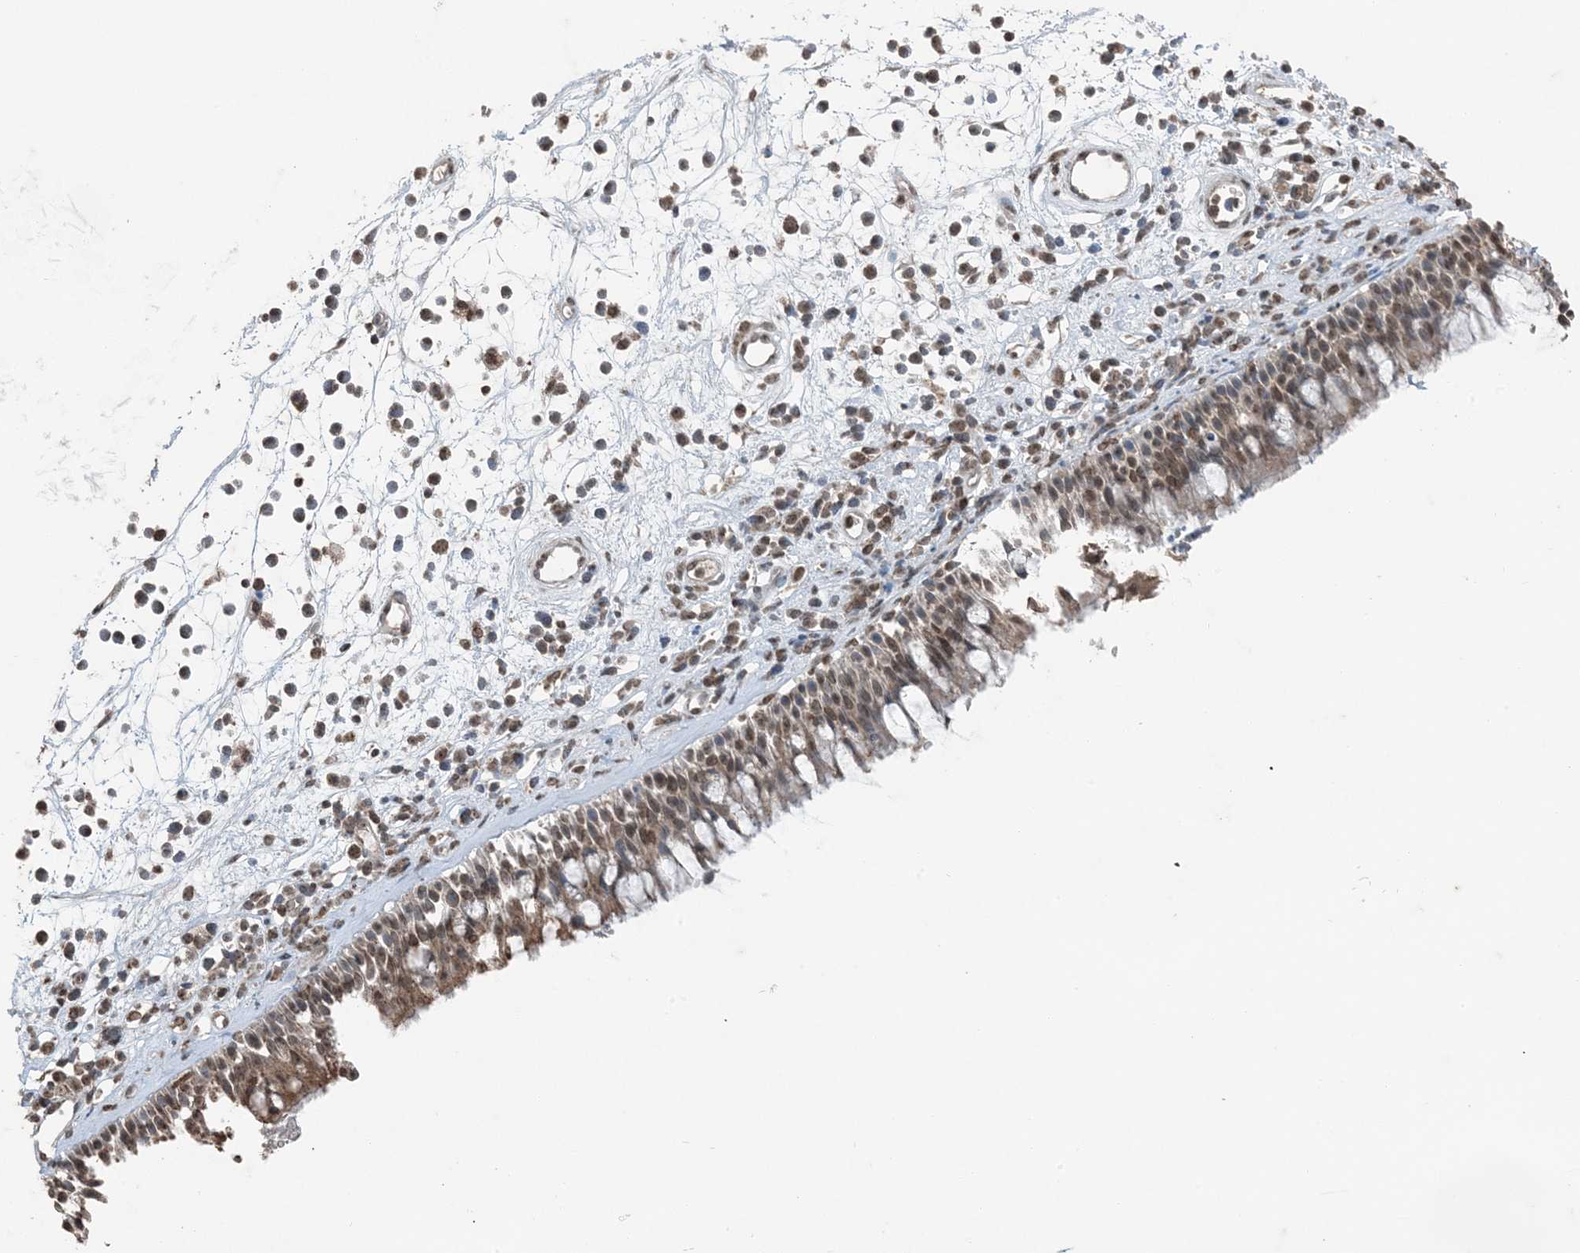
{"staining": {"intensity": "moderate", "quantity": ">75%", "location": "nuclear"}, "tissue": "nasopharynx", "cell_type": "Respiratory epithelial cells", "image_type": "normal", "snomed": [{"axis": "morphology", "description": "Normal tissue, NOS"}, {"axis": "morphology", "description": "Inflammation, NOS"}, {"axis": "morphology", "description": "Malignant melanoma, Metastatic site"}, {"axis": "topography", "description": "Nasopharynx"}], "caption": "Protein expression analysis of benign human nasopharynx reveals moderate nuclear expression in about >75% of respiratory epithelial cells.", "gene": "GNL1", "patient": {"sex": "male", "age": 70}}